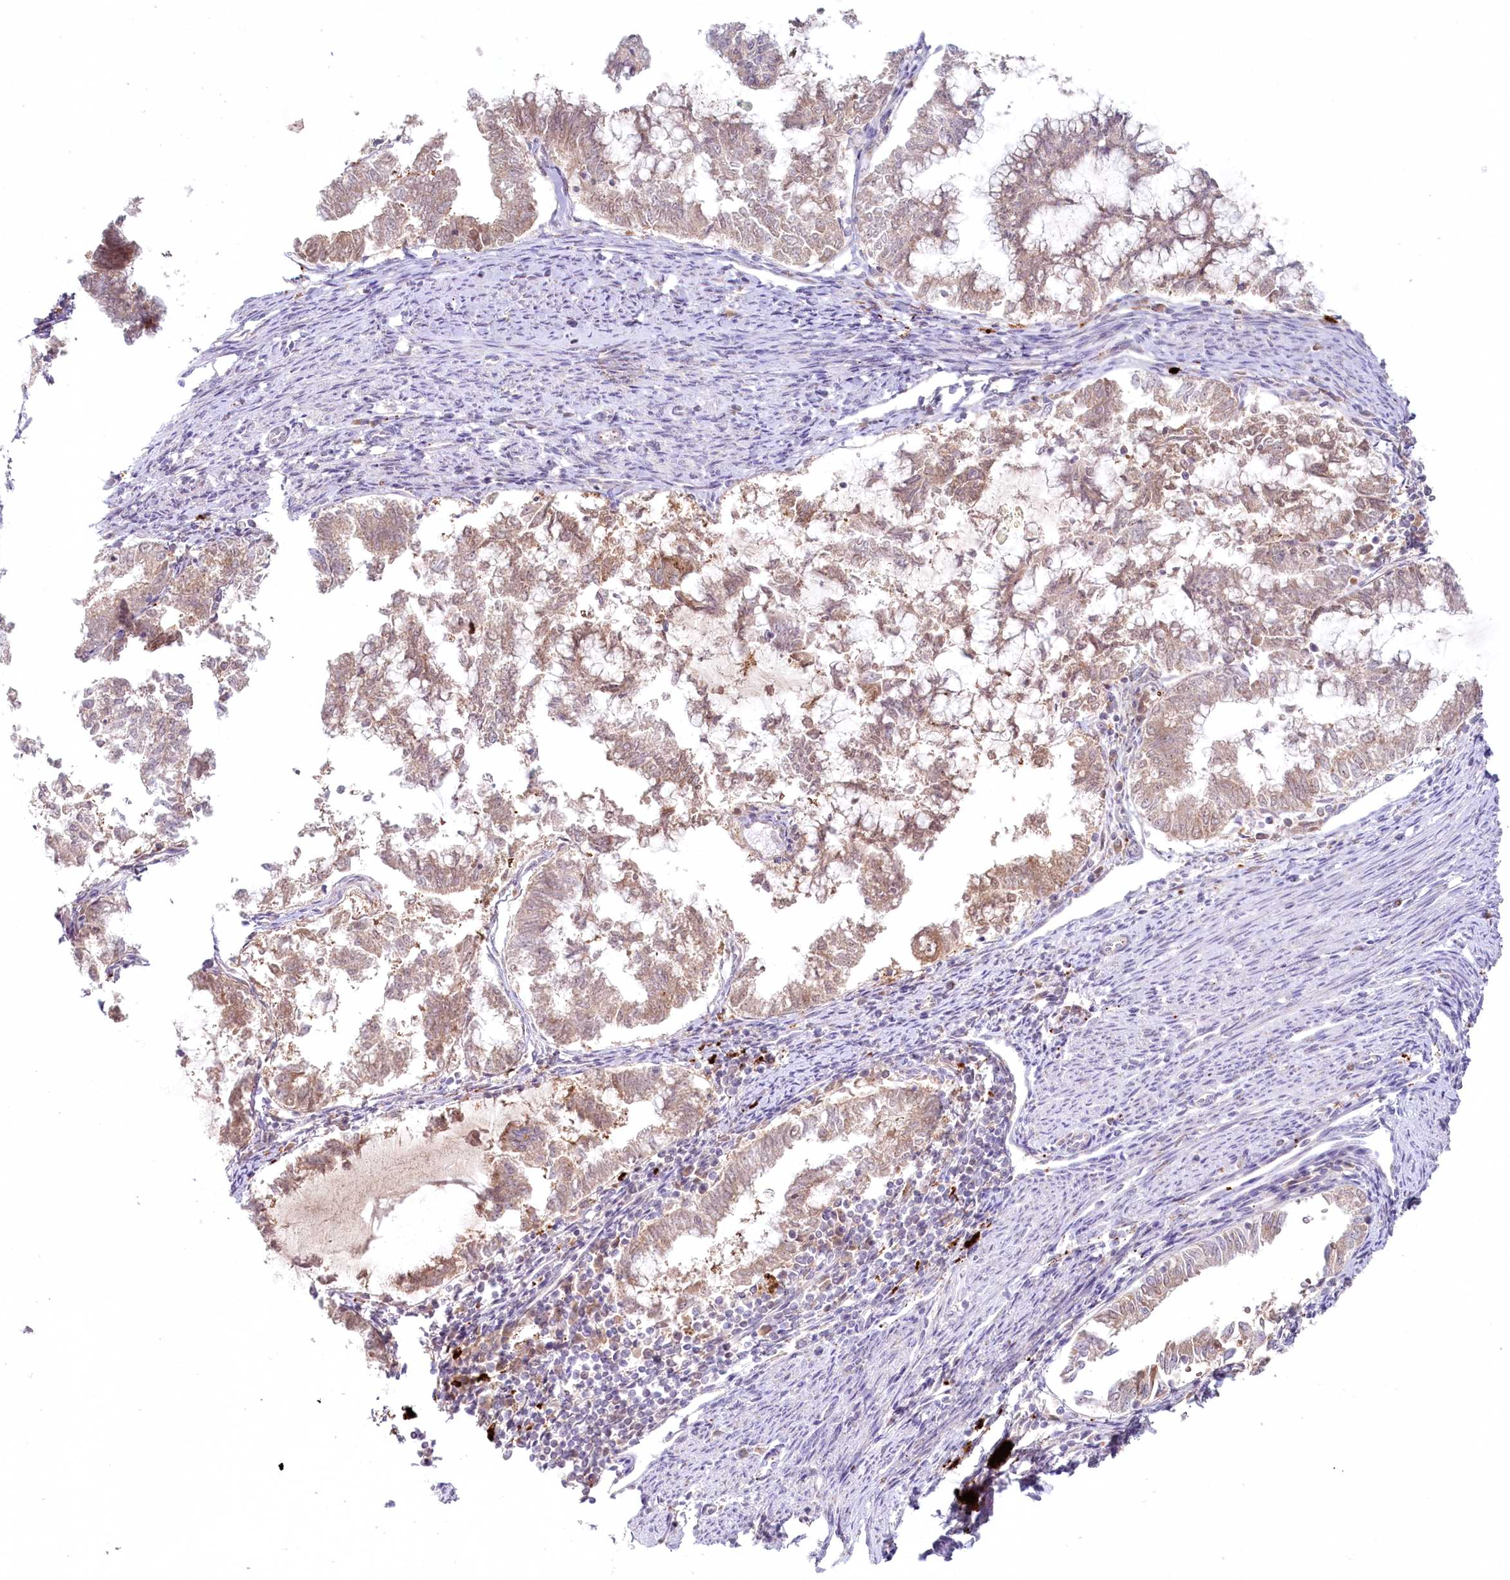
{"staining": {"intensity": "moderate", "quantity": ">75%", "location": "cytoplasmic/membranous"}, "tissue": "endometrial cancer", "cell_type": "Tumor cells", "image_type": "cancer", "snomed": [{"axis": "morphology", "description": "Adenocarcinoma, NOS"}, {"axis": "topography", "description": "Endometrium"}], "caption": "Human adenocarcinoma (endometrial) stained with a protein marker demonstrates moderate staining in tumor cells.", "gene": "PSAPL1", "patient": {"sex": "female", "age": 79}}